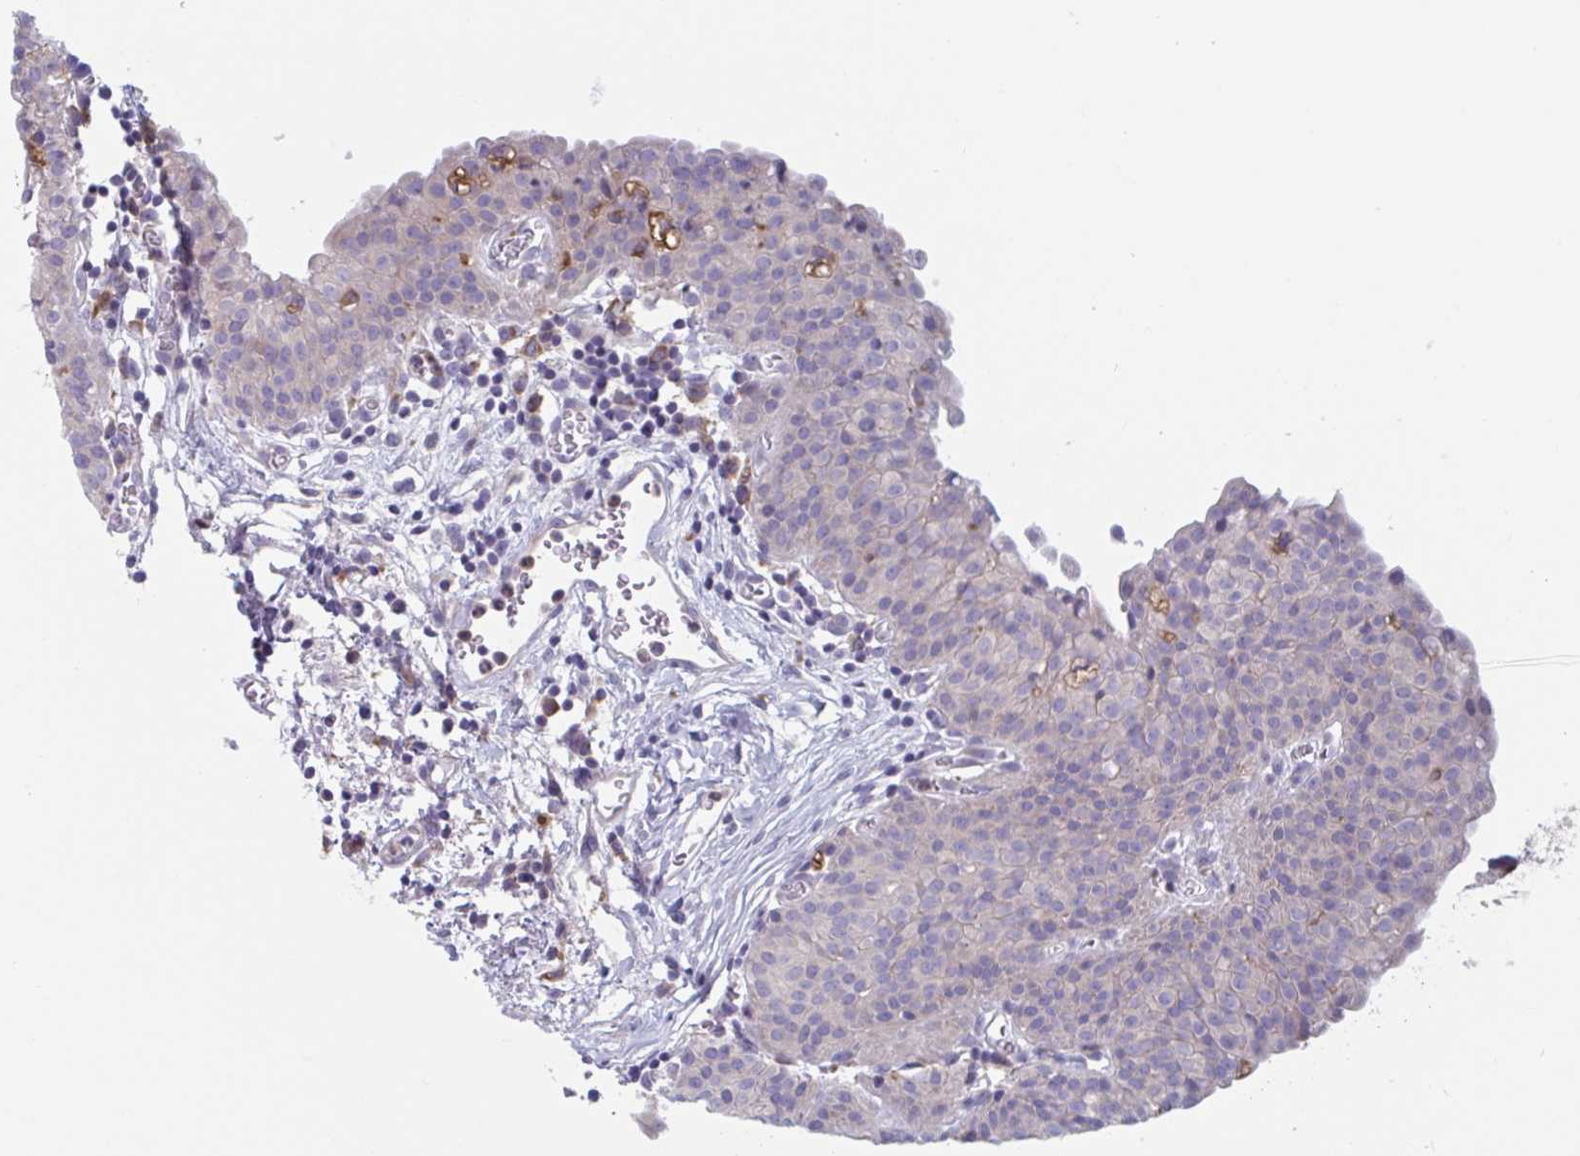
{"staining": {"intensity": "weak", "quantity": "<25%", "location": "cytoplasmic/membranous"}, "tissue": "urinary bladder", "cell_type": "Urothelial cells", "image_type": "normal", "snomed": [{"axis": "morphology", "description": "Normal tissue, NOS"}, {"axis": "morphology", "description": "Inflammation, NOS"}, {"axis": "topography", "description": "Urinary bladder"}], "caption": "Immunohistochemistry (IHC) photomicrograph of unremarkable urinary bladder: human urinary bladder stained with DAB demonstrates no significant protein expression in urothelial cells. The staining is performed using DAB (3,3'-diaminobenzidine) brown chromogen with nuclei counter-stained in using hematoxylin.", "gene": "NIPSNAP1", "patient": {"sex": "male", "age": 57}}